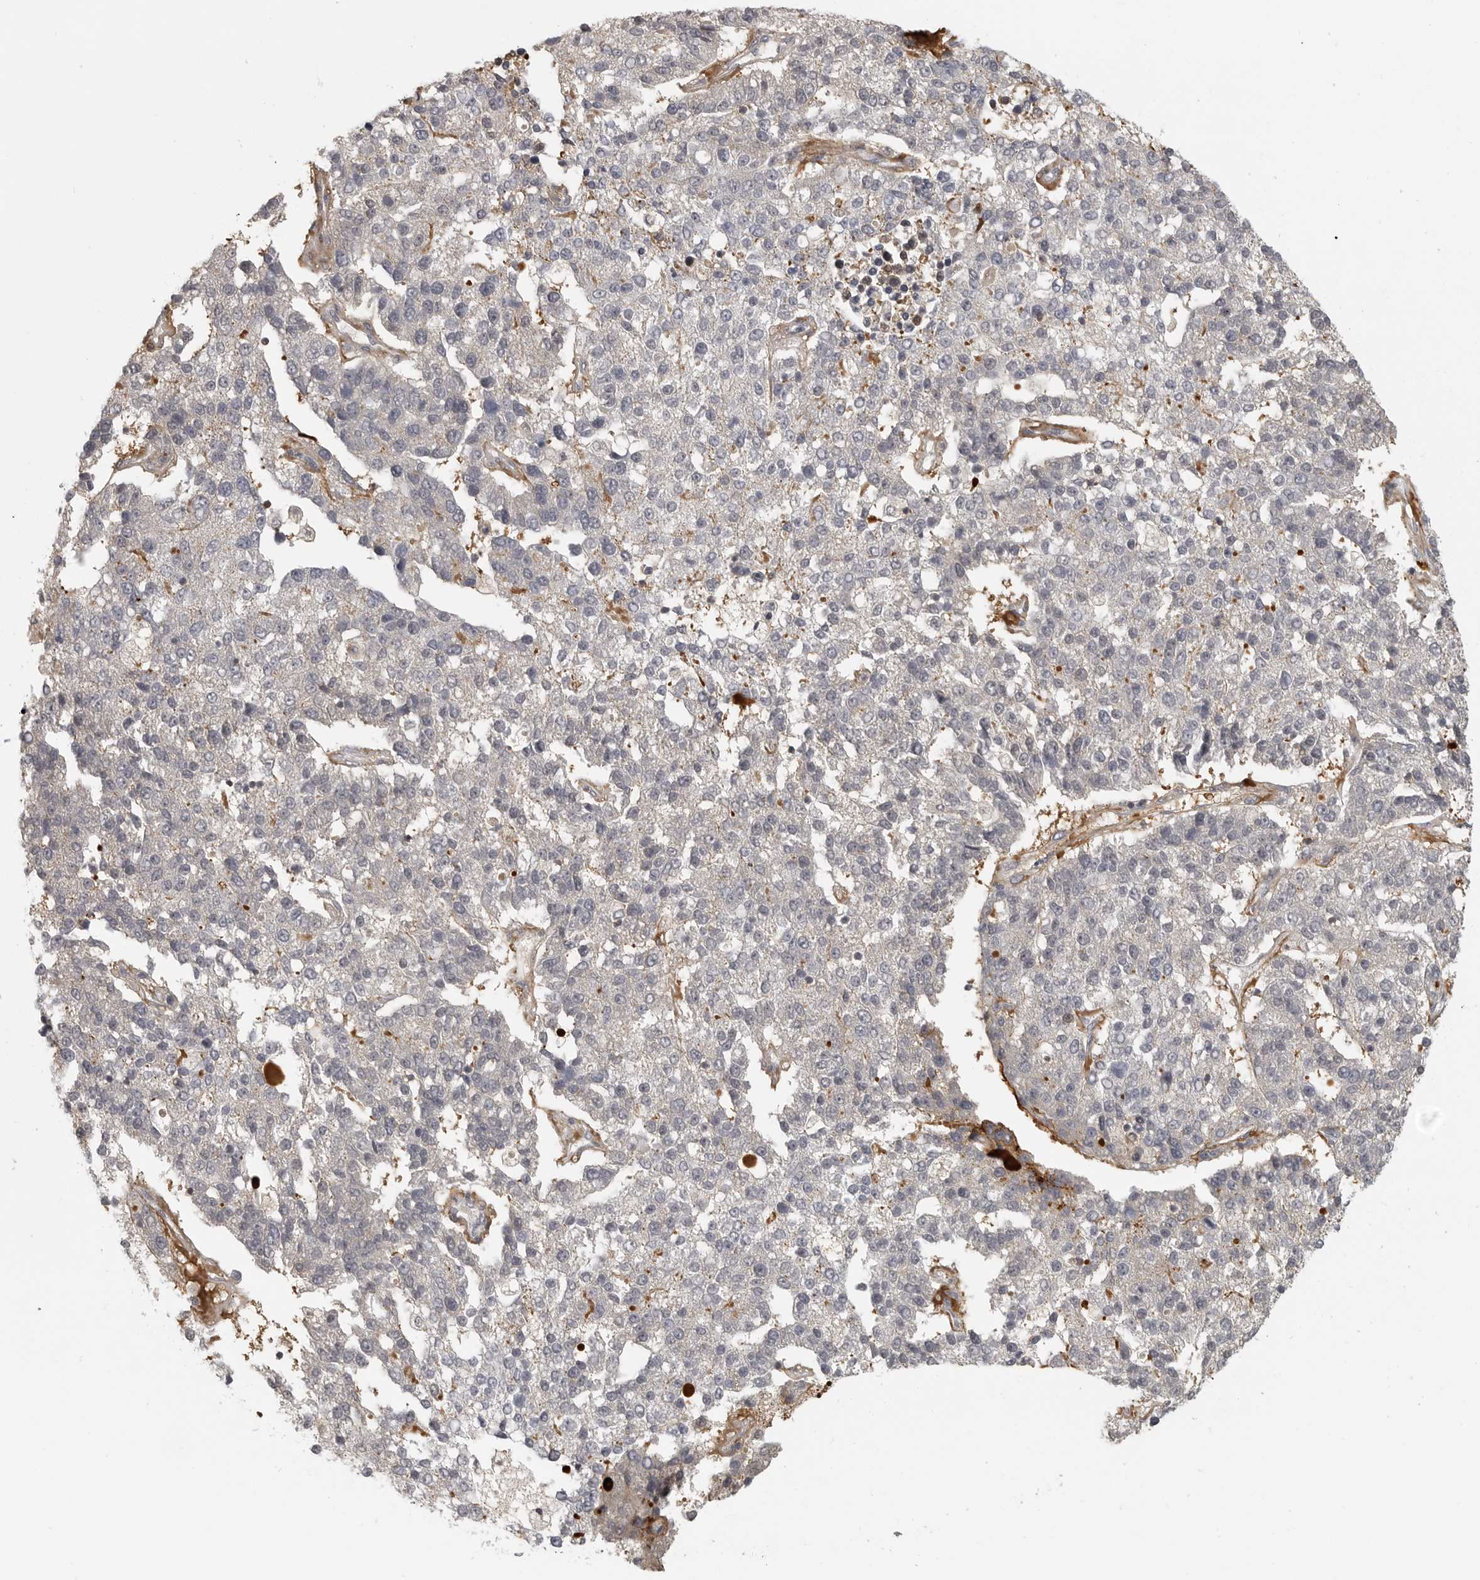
{"staining": {"intensity": "negative", "quantity": "none", "location": "none"}, "tissue": "pancreatic cancer", "cell_type": "Tumor cells", "image_type": "cancer", "snomed": [{"axis": "morphology", "description": "Adenocarcinoma, NOS"}, {"axis": "topography", "description": "Pancreas"}], "caption": "The micrograph shows no significant expression in tumor cells of pancreatic adenocarcinoma.", "gene": "UROD", "patient": {"sex": "female", "age": 61}}